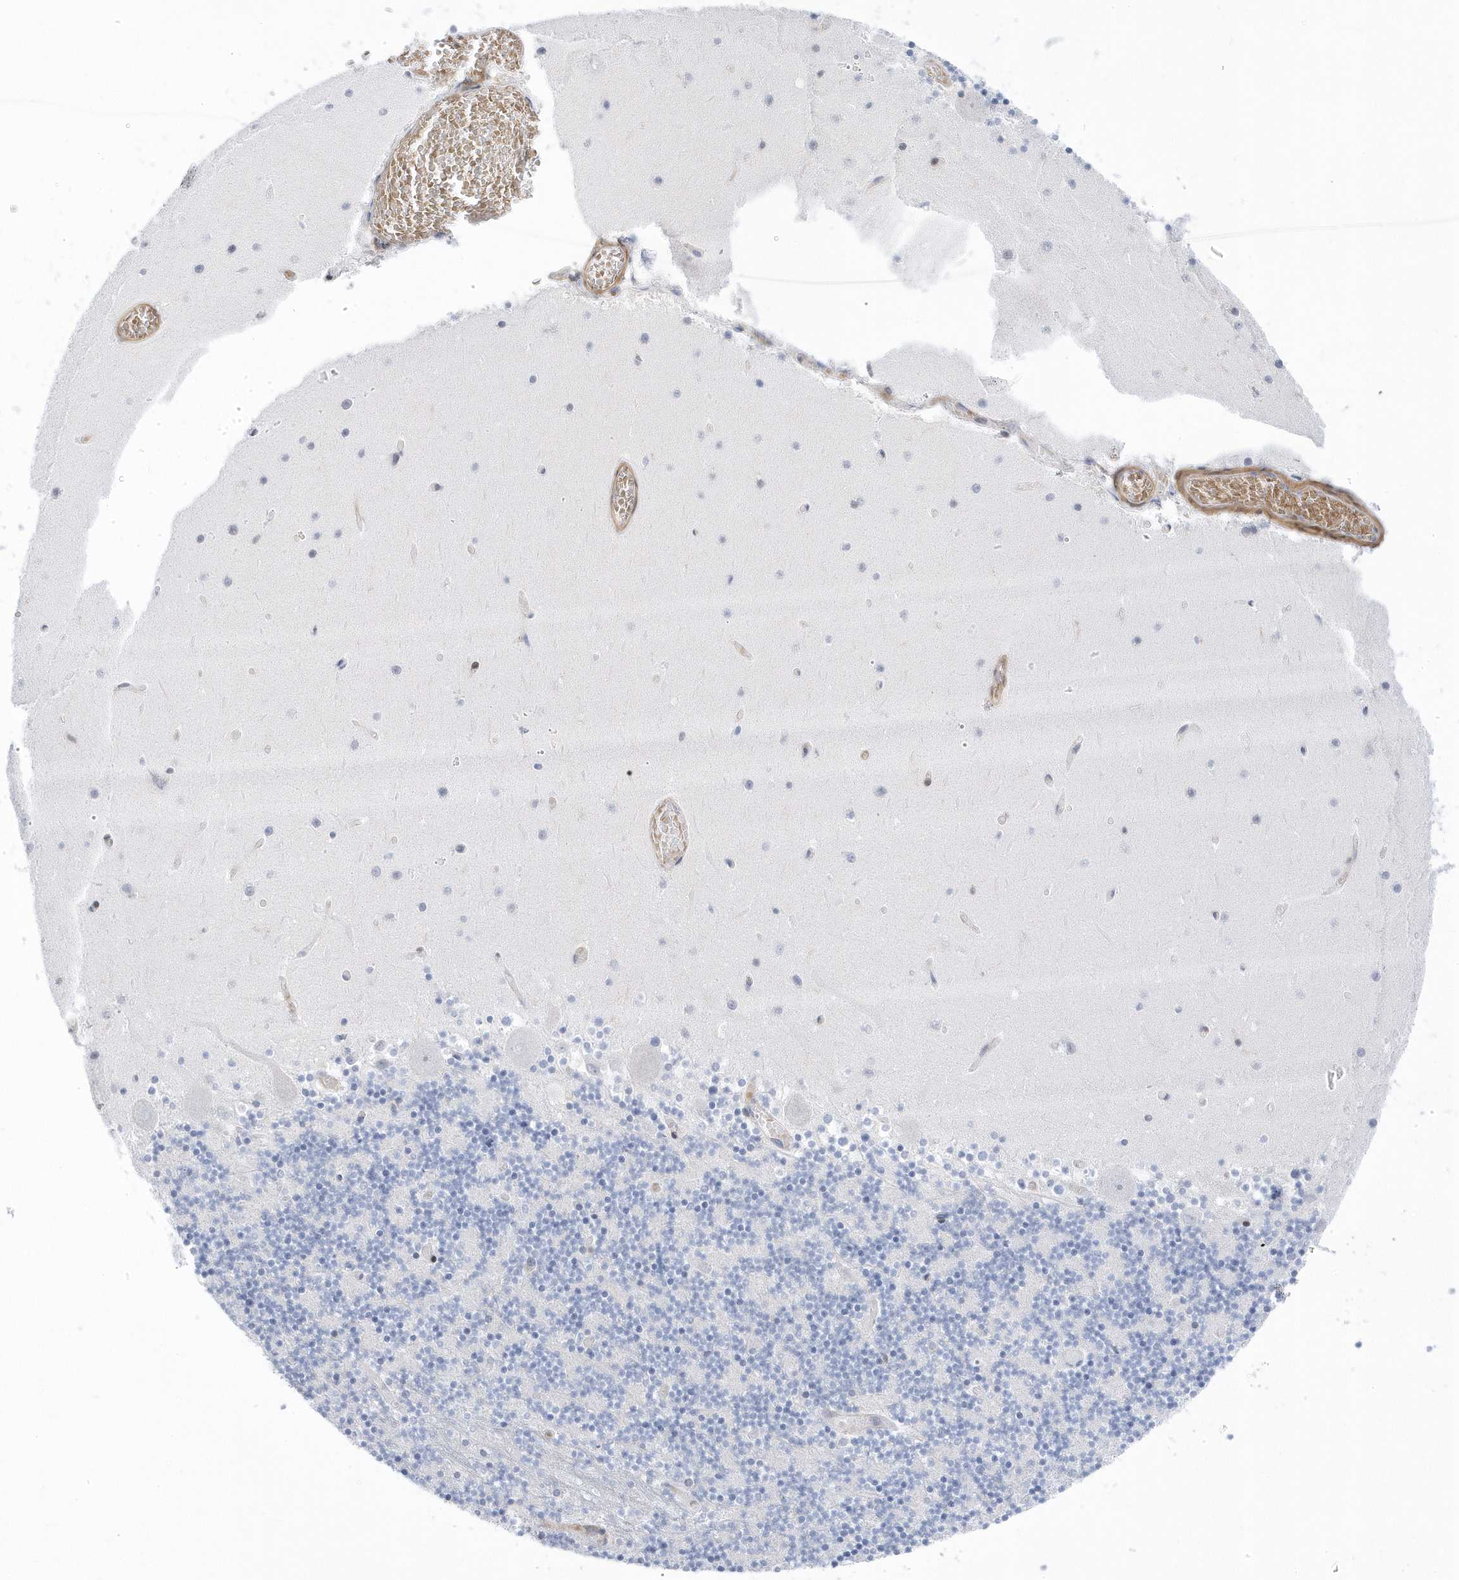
{"staining": {"intensity": "negative", "quantity": "none", "location": "none"}, "tissue": "cerebellum", "cell_type": "Cells in granular layer", "image_type": "normal", "snomed": [{"axis": "morphology", "description": "Normal tissue, NOS"}, {"axis": "topography", "description": "Cerebellum"}], "caption": "This micrograph is of normal cerebellum stained with immunohistochemistry (IHC) to label a protein in brown with the nuclei are counter-stained blue. There is no staining in cells in granular layer.", "gene": "MAP7D3", "patient": {"sex": "female", "age": 28}}